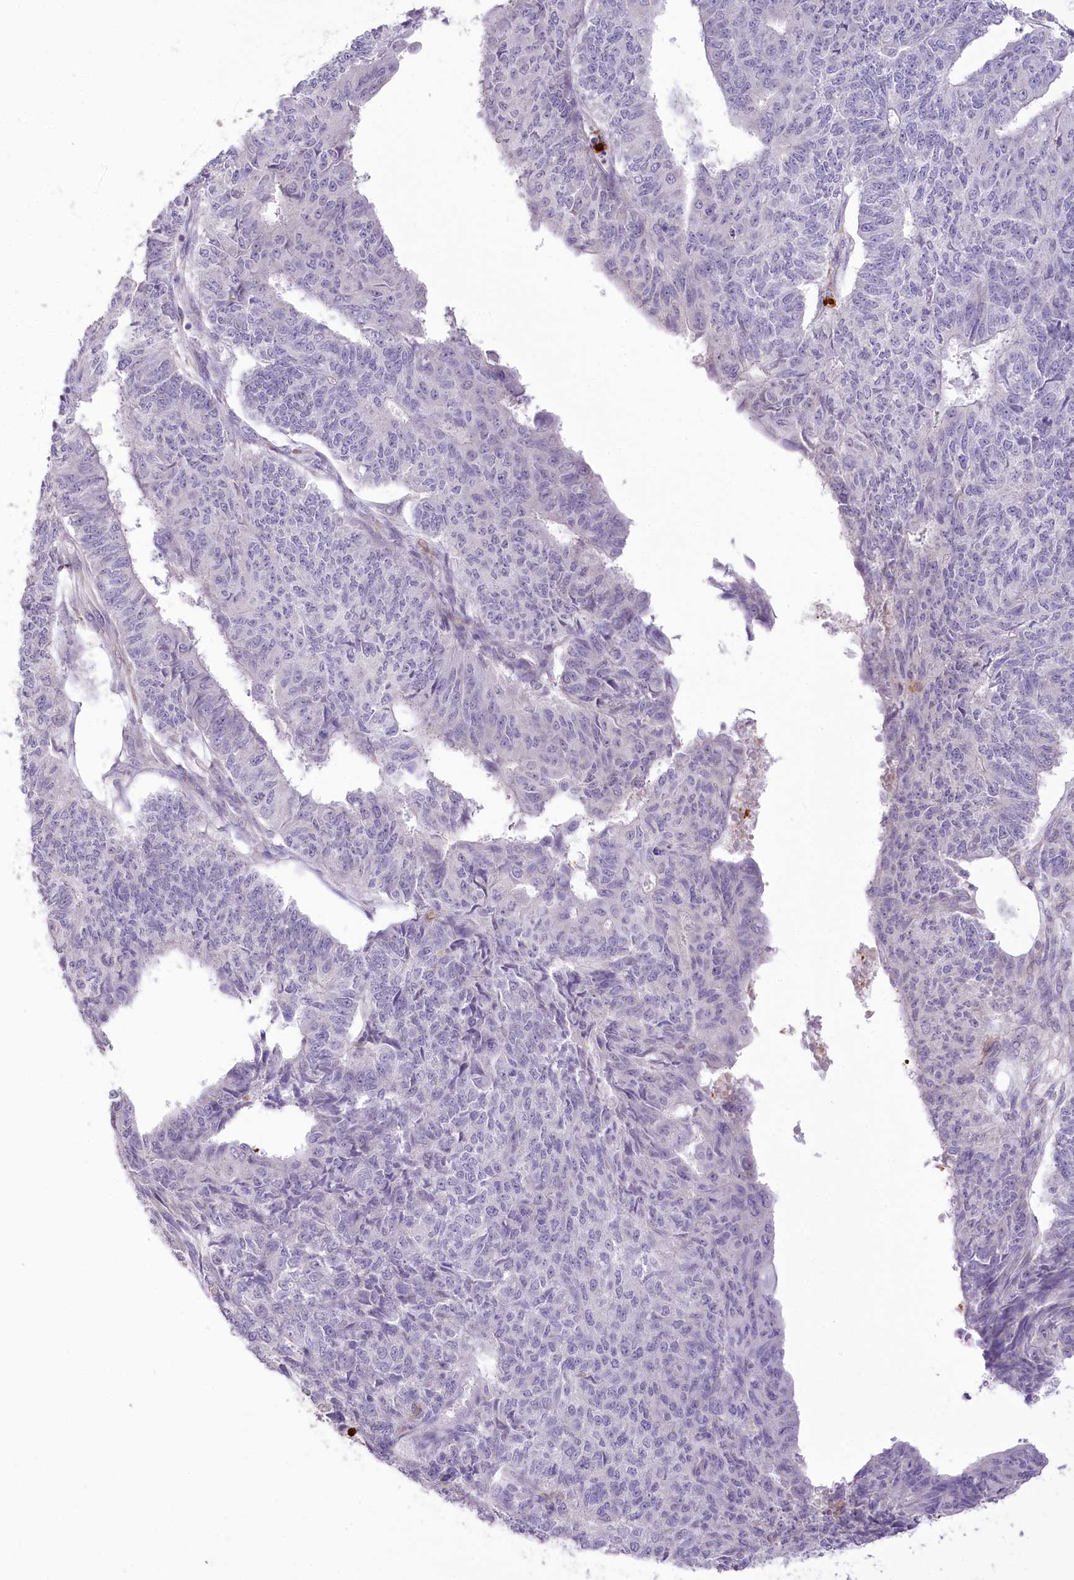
{"staining": {"intensity": "negative", "quantity": "none", "location": "none"}, "tissue": "endometrial cancer", "cell_type": "Tumor cells", "image_type": "cancer", "snomed": [{"axis": "morphology", "description": "Adenocarcinoma, NOS"}, {"axis": "topography", "description": "Endometrium"}], "caption": "Protein analysis of endometrial adenocarcinoma shows no significant positivity in tumor cells. (Immunohistochemistry, brightfield microscopy, high magnification).", "gene": "DPYD", "patient": {"sex": "female", "age": 32}}